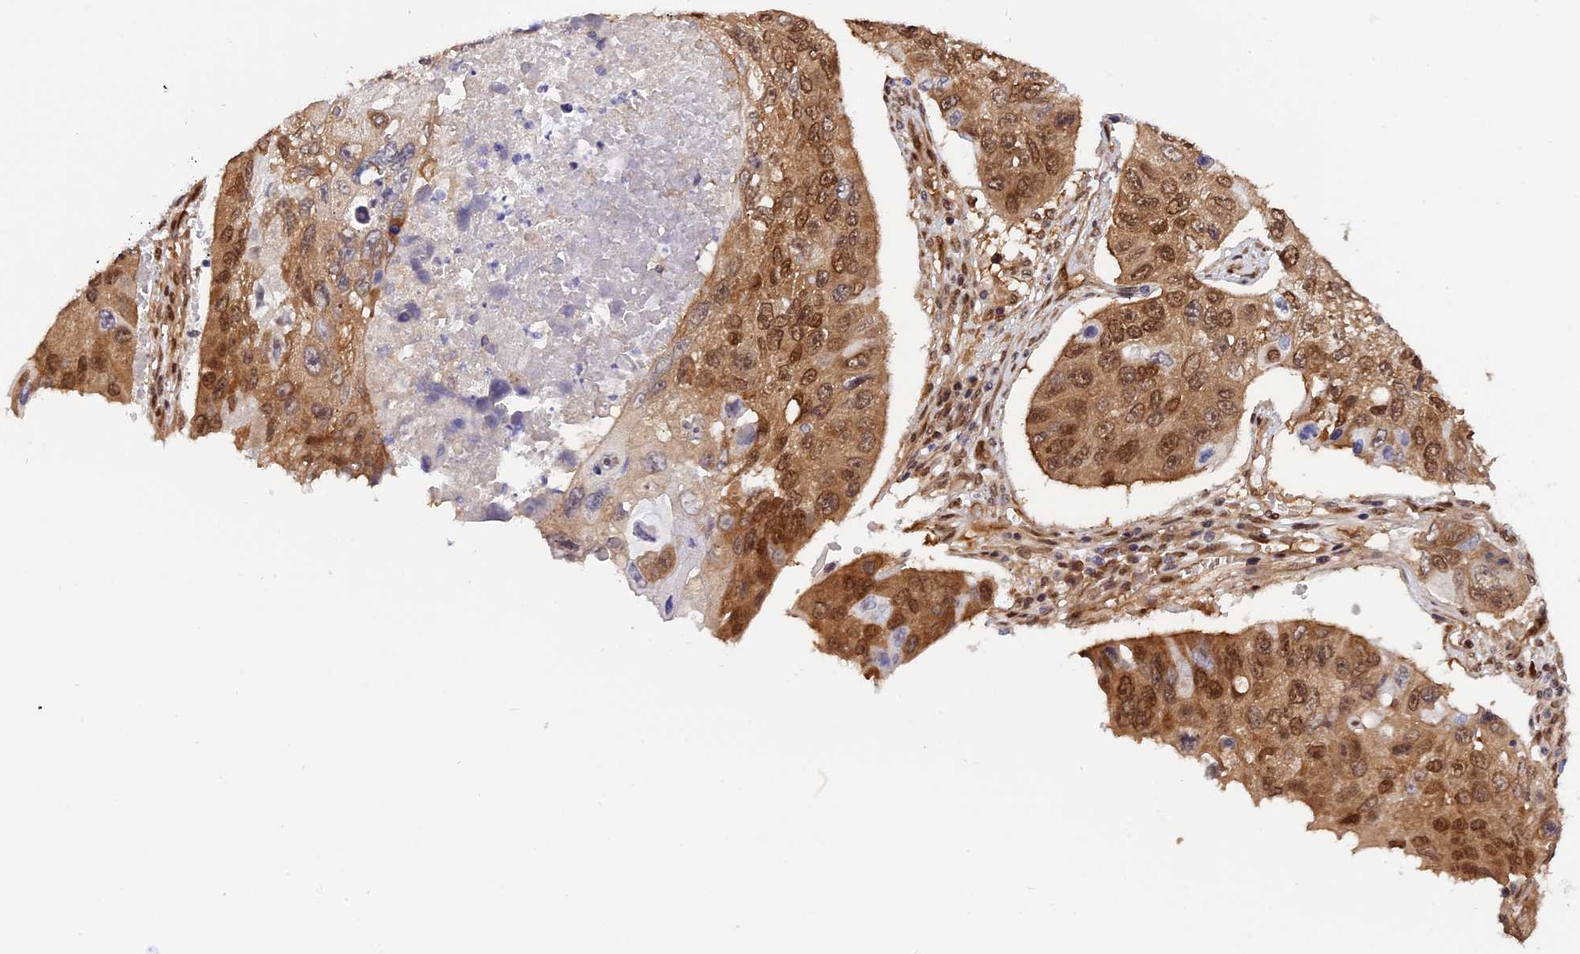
{"staining": {"intensity": "moderate", "quantity": ">75%", "location": "nuclear"}, "tissue": "lung cancer", "cell_type": "Tumor cells", "image_type": "cancer", "snomed": [{"axis": "morphology", "description": "Squamous cell carcinoma, NOS"}, {"axis": "topography", "description": "Lung"}], "caption": "The photomicrograph shows staining of lung cancer, revealing moderate nuclear protein staining (brown color) within tumor cells.", "gene": "ZNF428", "patient": {"sex": "male", "age": 61}}